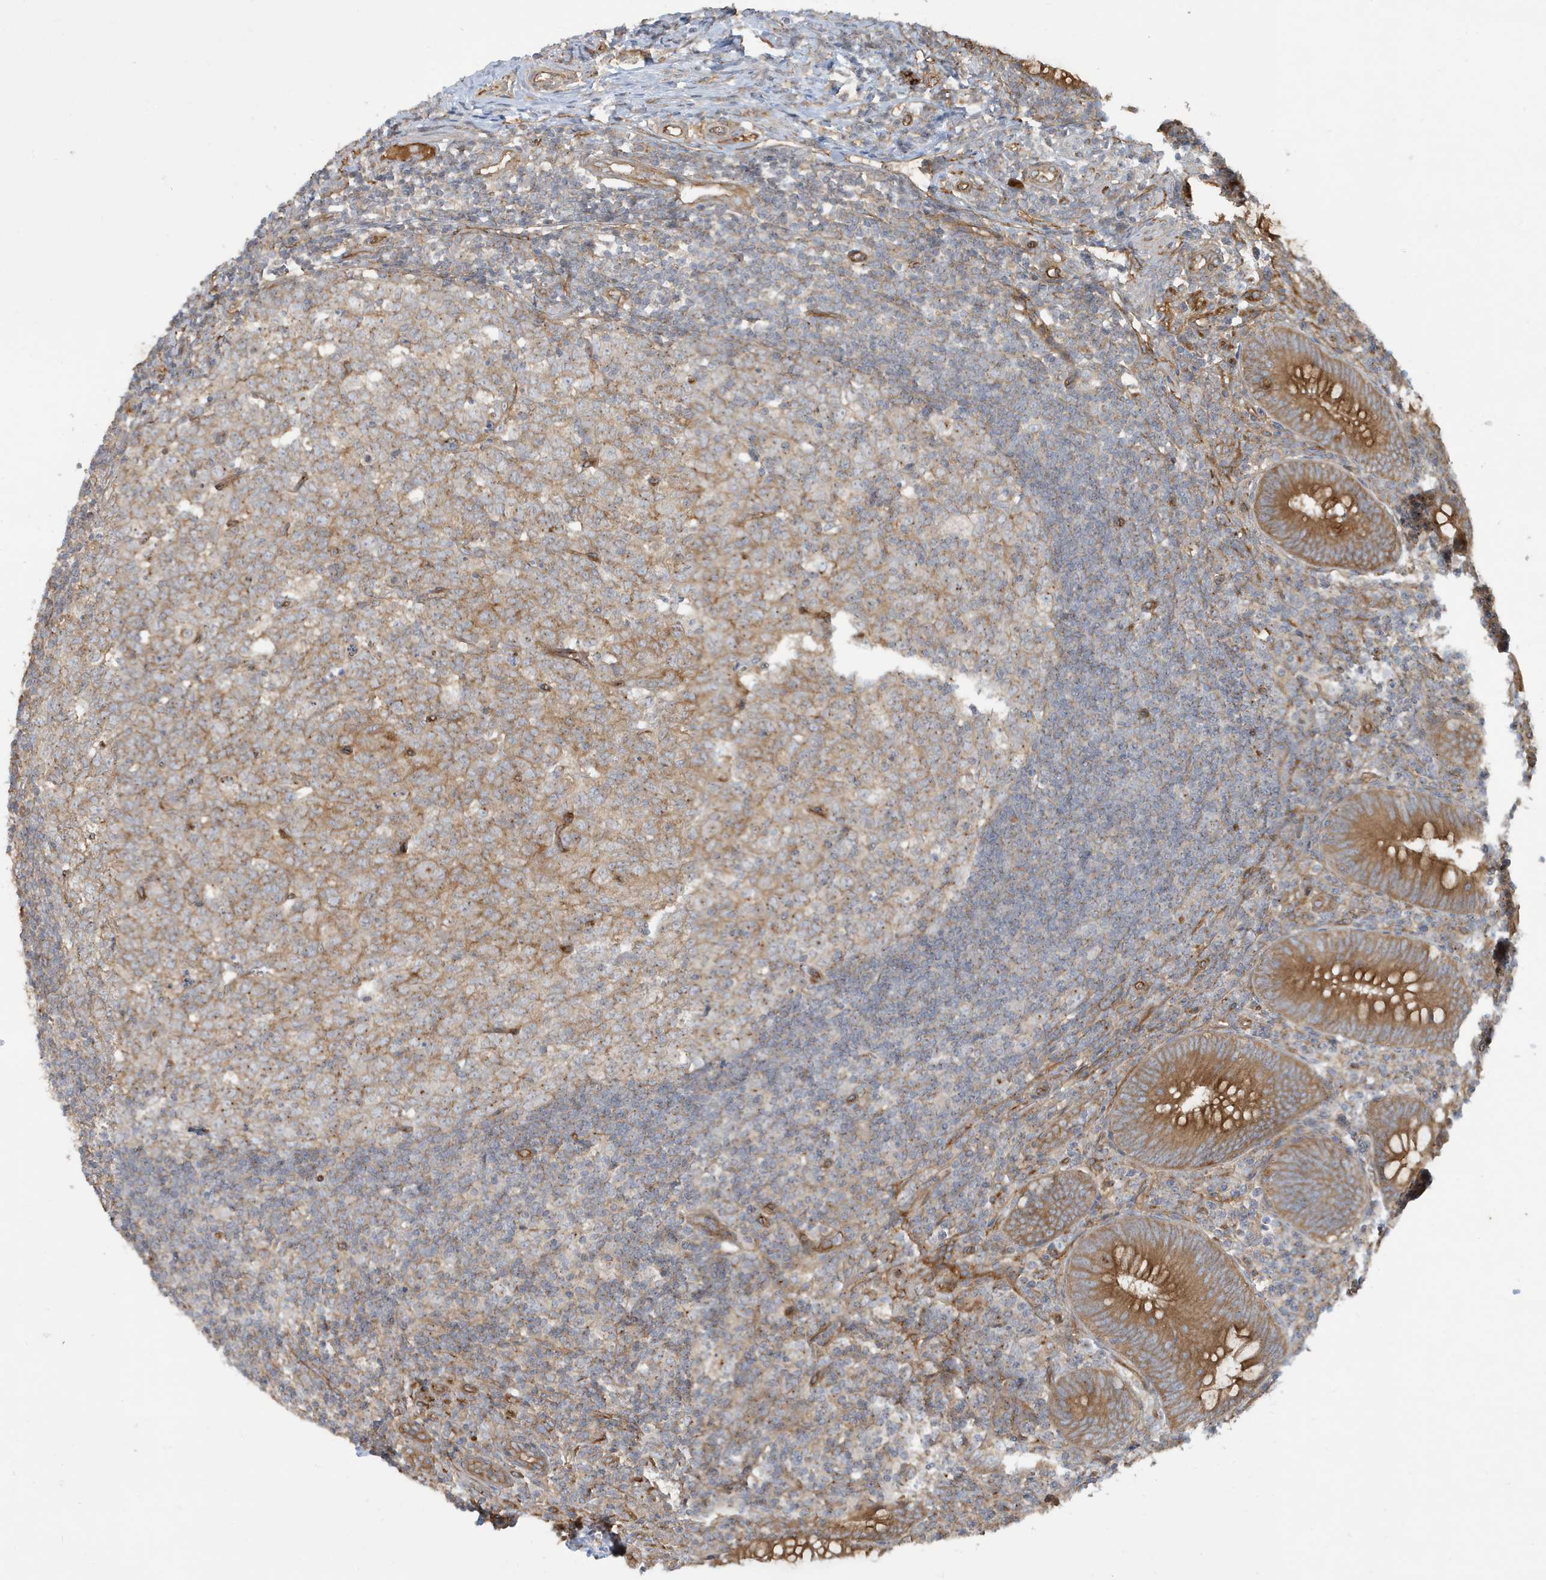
{"staining": {"intensity": "moderate", "quantity": ">75%", "location": "cytoplasmic/membranous"}, "tissue": "appendix", "cell_type": "Glandular cells", "image_type": "normal", "snomed": [{"axis": "morphology", "description": "Normal tissue, NOS"}, {"axis": "topography", "description": "Appendix"}], "caption": "This is an image of IHC staining of unremarkable appendix, which shows moderate staining in the cytoplasmic/membranous of glandular cells.", "gene": "ATP23", "patient": {"sex": "male", "age": 14}}